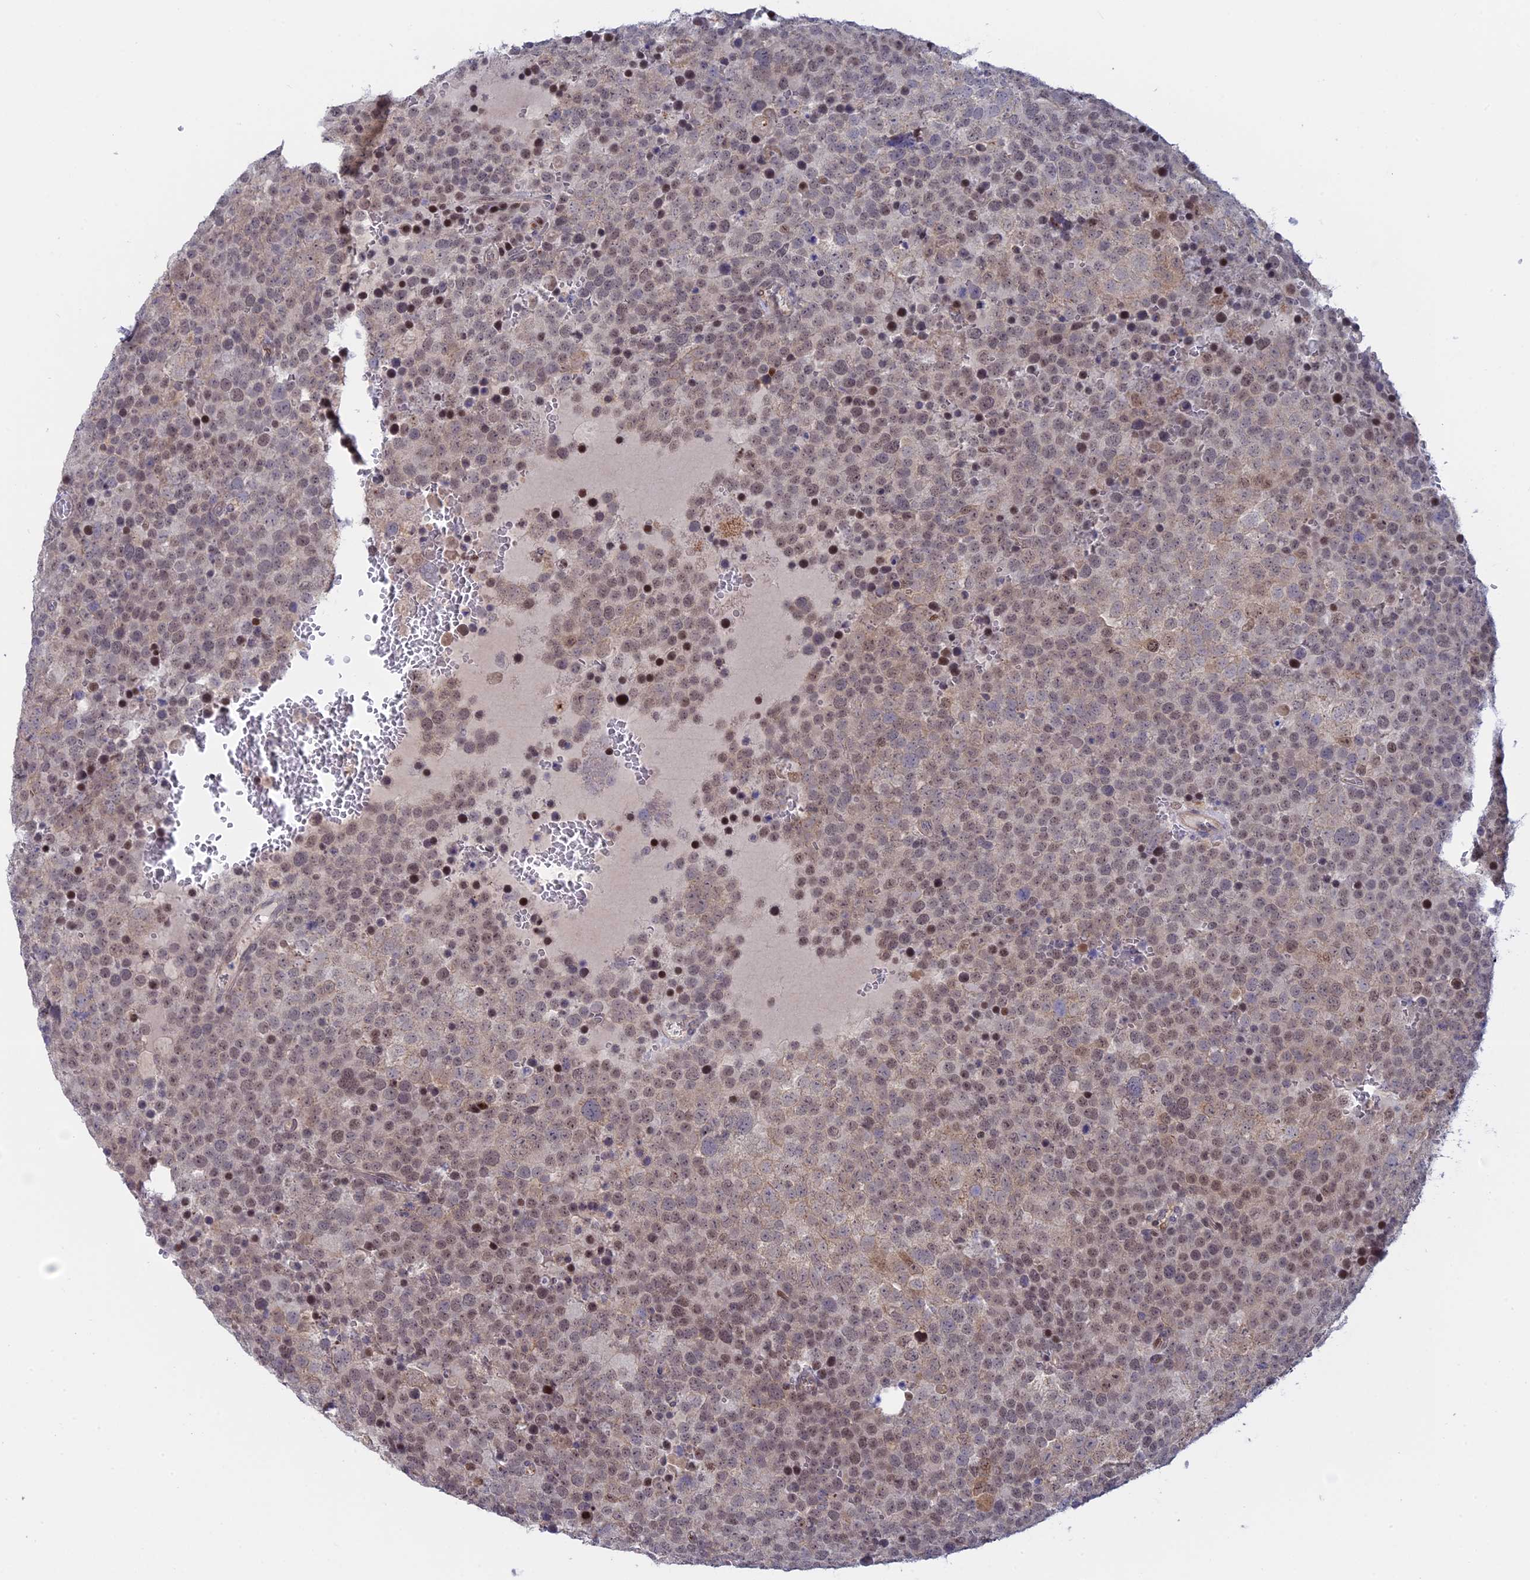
{"staining": {"intensity": "moderate", "quantity": "<25%", "location": "nuclear"}, "tissue": "testis cancer", "cell_type": "Tumor cells", "image_type": "cancer", "snomed": [{"axis": "morphology", "description": "Seminoma, NOS"}, {"axis": "topography", "description": "Testis"}], "caption": "Moderate nuclear staining is present in about <25% of tumor cells in testis cancer (seminoma).", "gene": "GSKIP", "patient": {"sex": "male", "age": 71}}